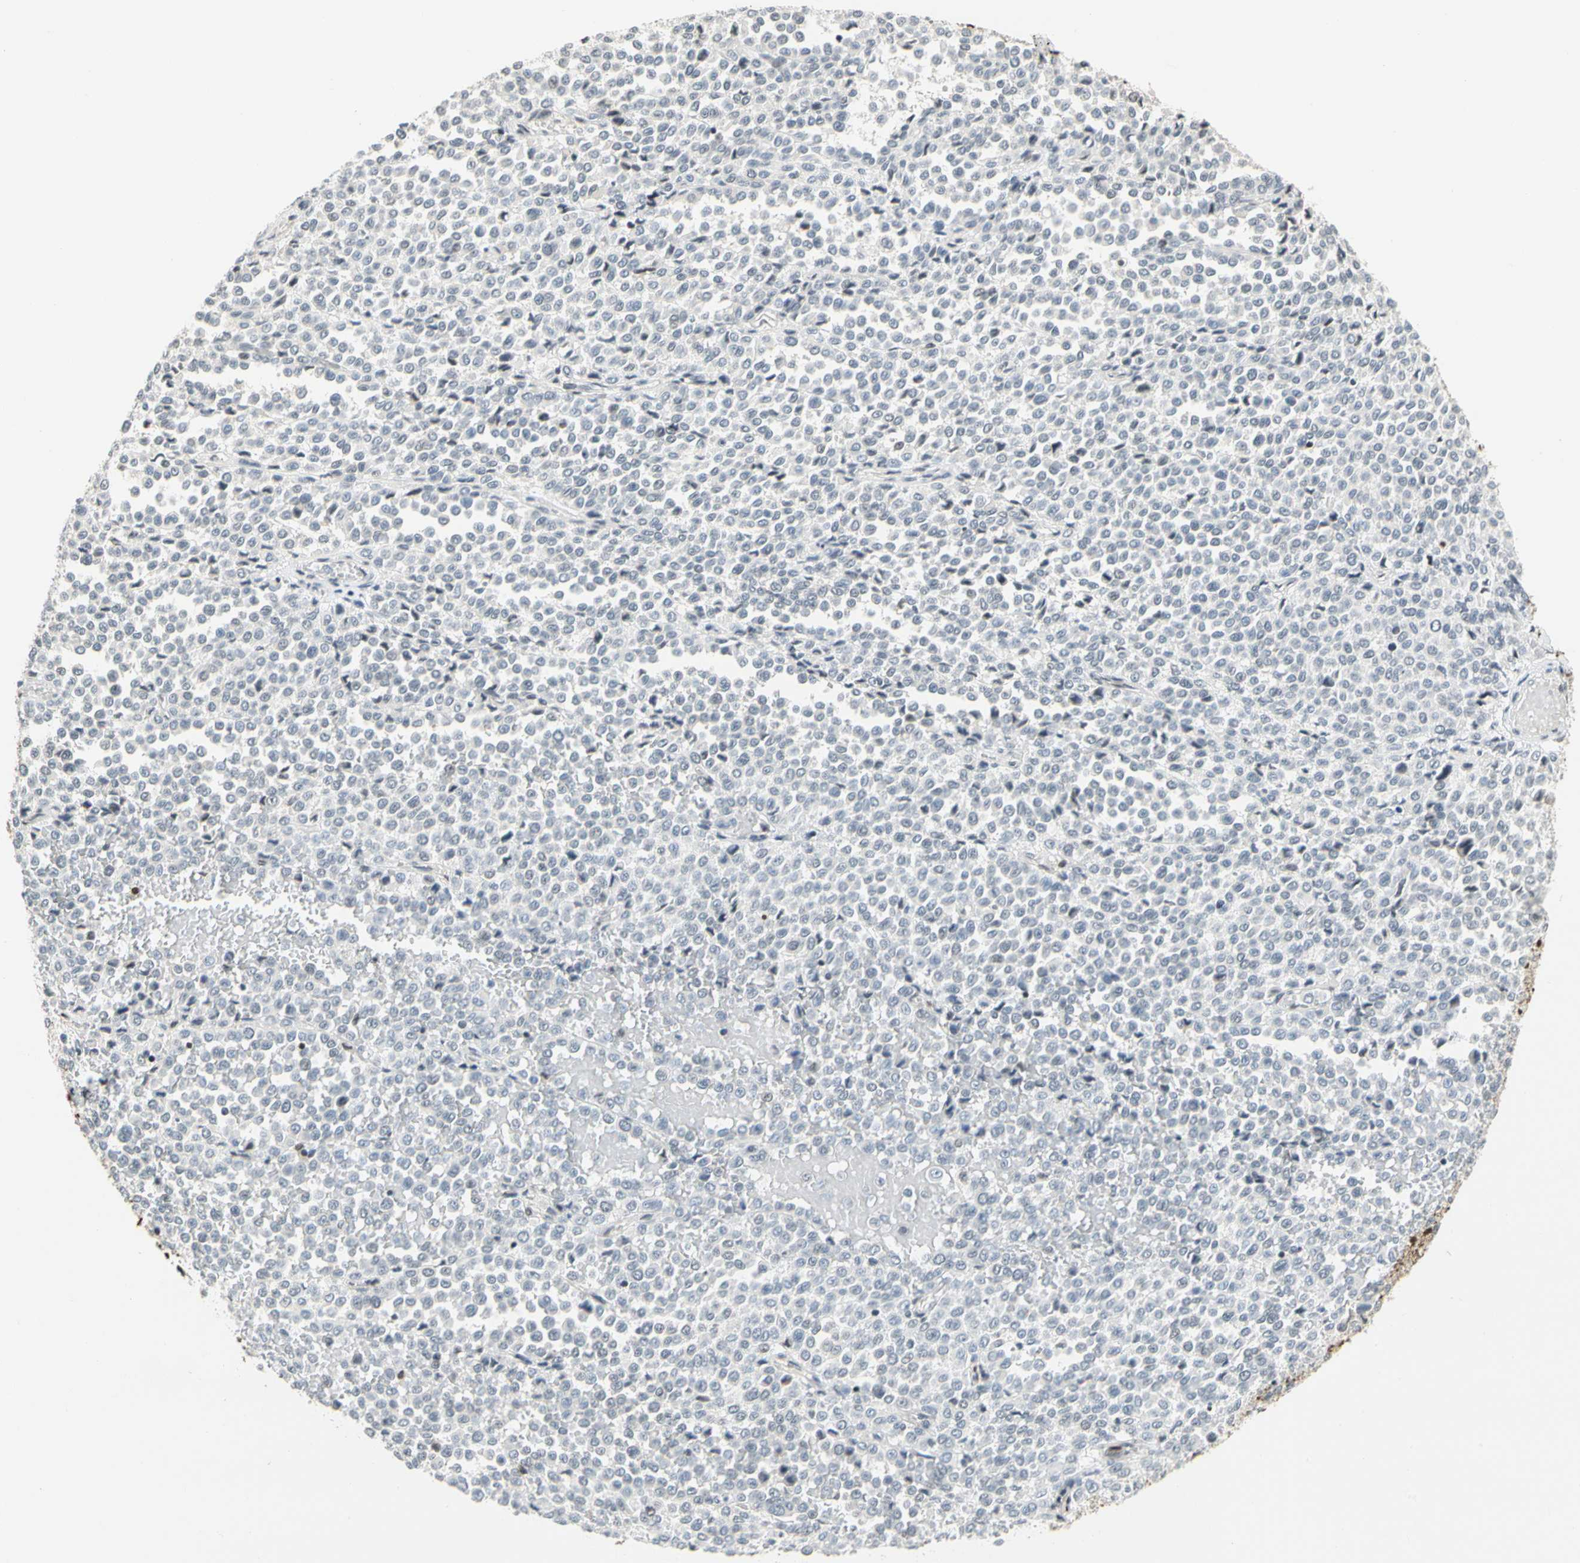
{"staining": {"intensity": "negative", "quantity": "none", "location": "none"}, "tissue": "melanoma", "cell_type": "Tumor cells", "image_type": "cancer", "snomed": [{"axis": "morphology", "description": "Malignant melanoma, Metastatic site"}, {"axis": "topography", "description": "Pancreas"}], "caption": "The photomicrograph reveals no staining of tumor cells in melanoma.", "gene": "ZSCAN16", "patient": {"sex": "female", "age": 30}}